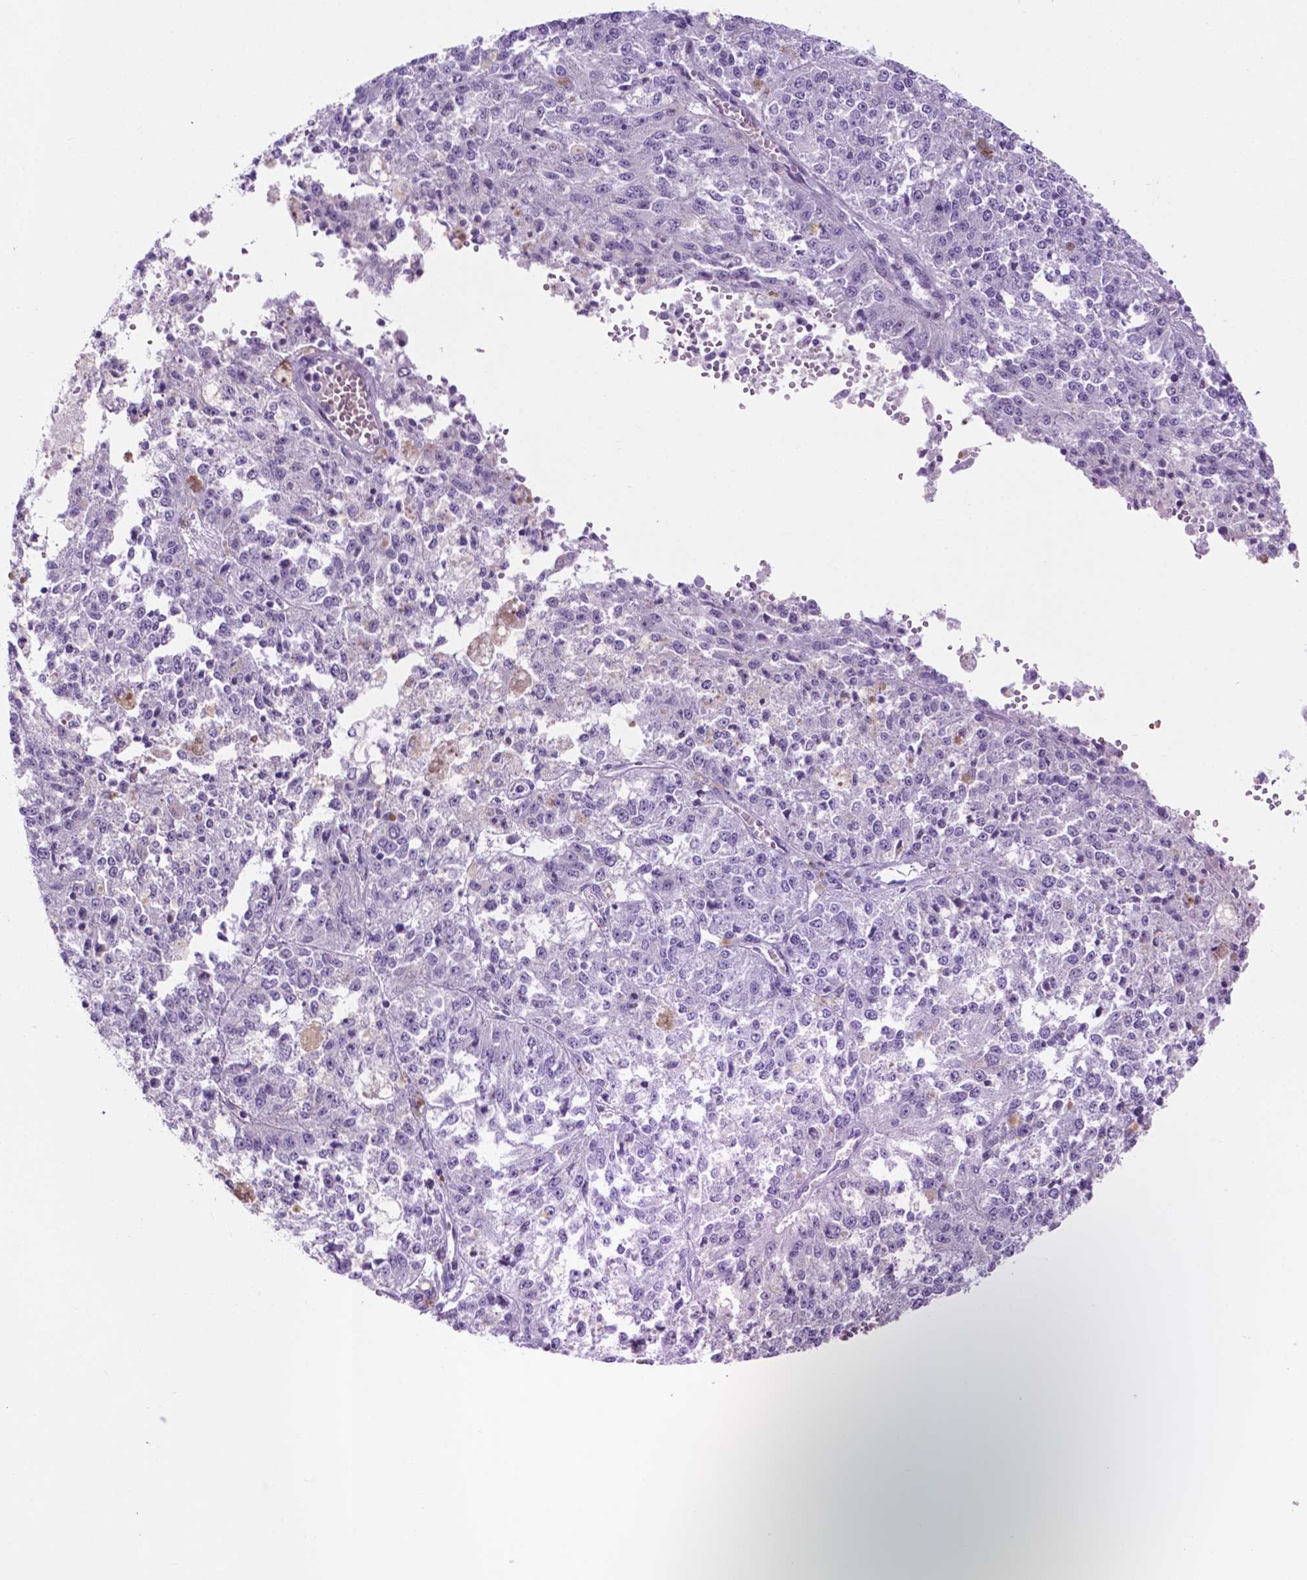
{"staining": {"intensity": "negative", "quantity": "none", "location": "none"}, "tissue": "melanoma", "cell_type": "Tumor cells", "image_type": "cancer", "snomed": [{"axis": "morphology", "description": "Malignant melanoma, Metastatic site"}, {"axis": "topography", "description": "Lymph node"}], "caption": "A high-resolution photomicrograph shows immunohistochemistry (IHC) staining of melanoma, which displays no significant positivity in tumor cells.", "gene": "ACY3", "patient": {"sex": "female", "age": 64}}